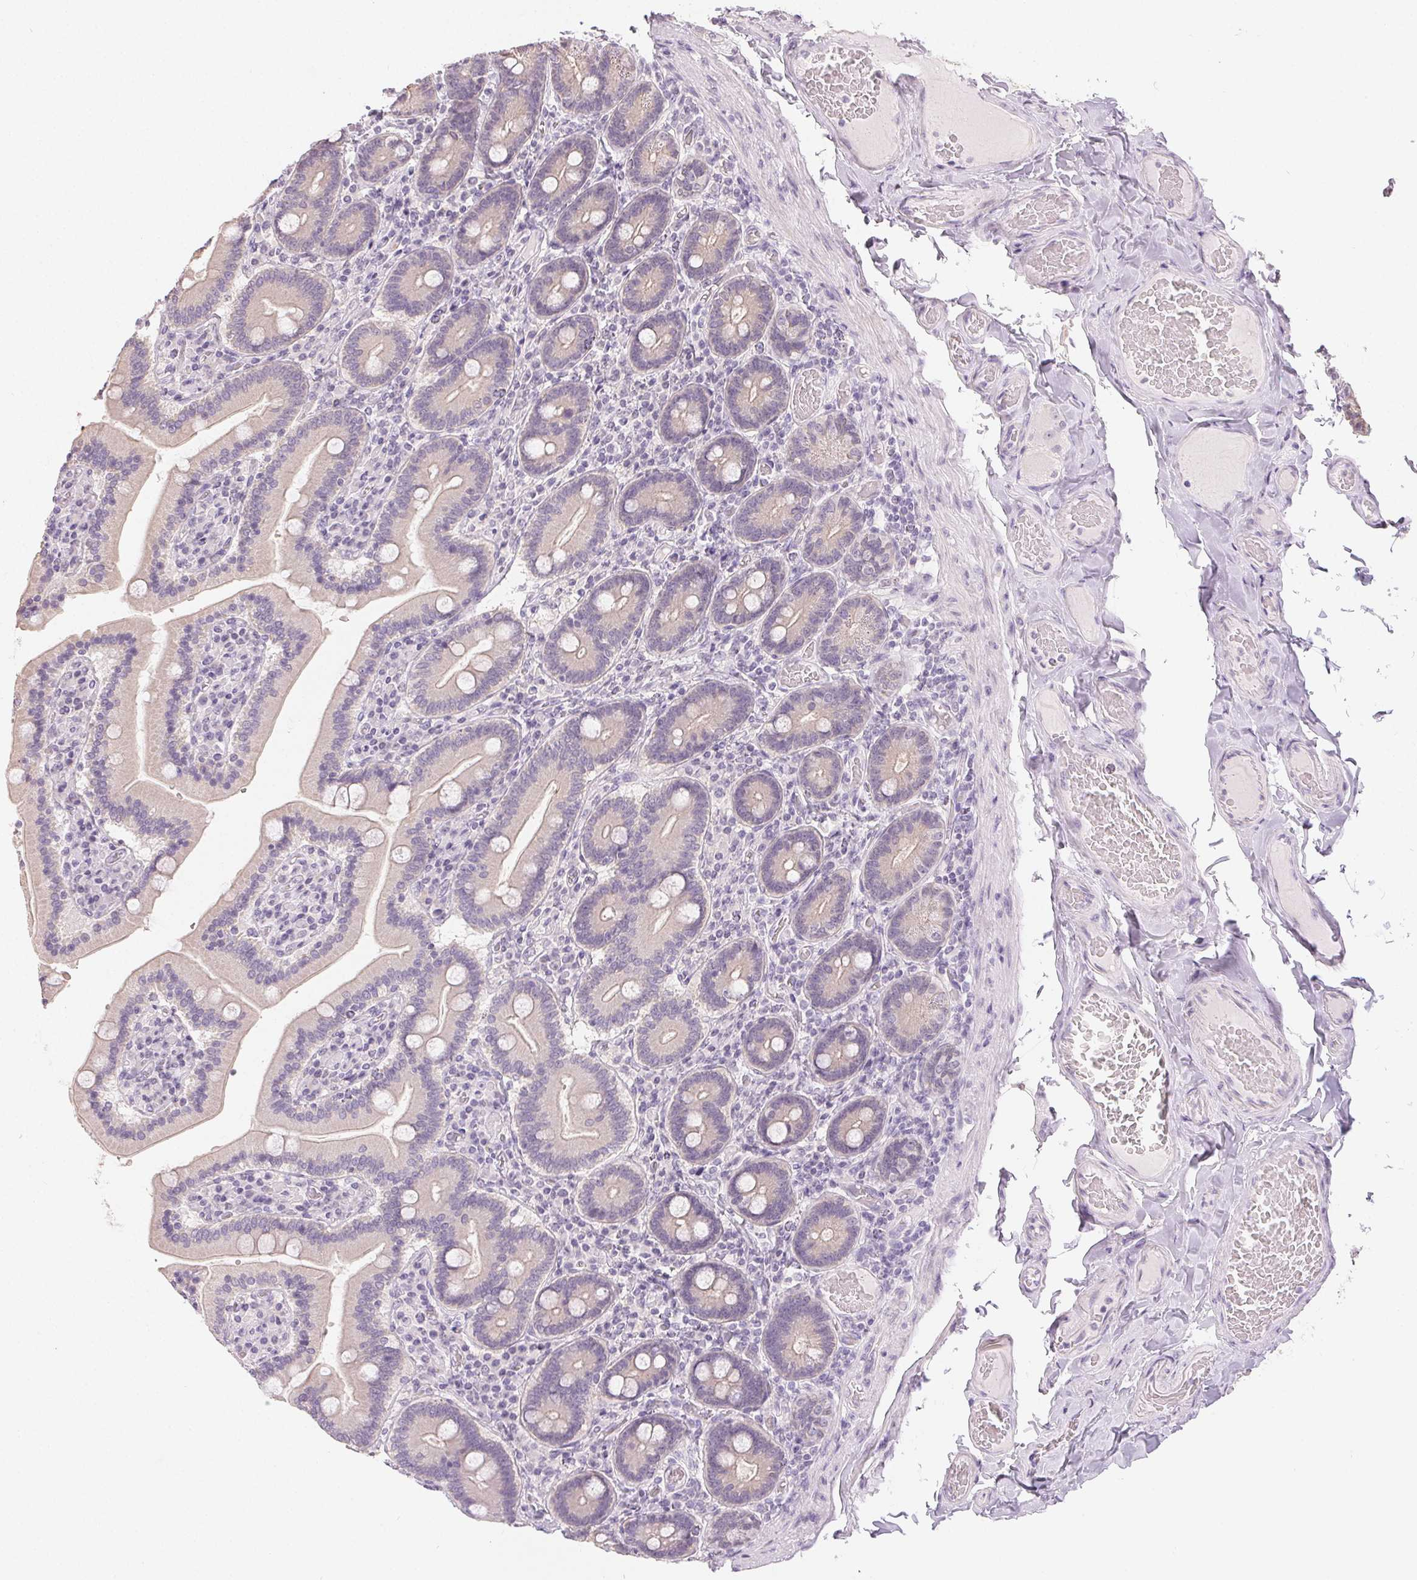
{"staining": {"intensity": "weak", "quantity": "25%-75%", "location": "cytoplasmic/membranous"}, "tissue": "duodenum", "cell_type": "Glandular cells", "image_type": "normal", "snomed": [{"axis": "morphology", "description": "Normal tissue, NOS"}, {"axis": "topography", "description": "Duodenum"}], "caption": "Duodenum stained with DAB immunohistochemistry (IHC) reveals low levels of weak cytoplasmic/membranous expression in about 25%-75% of glandular cells.", "gene": "SFTPD", "patient": {"sex": "female", "age": 62}}